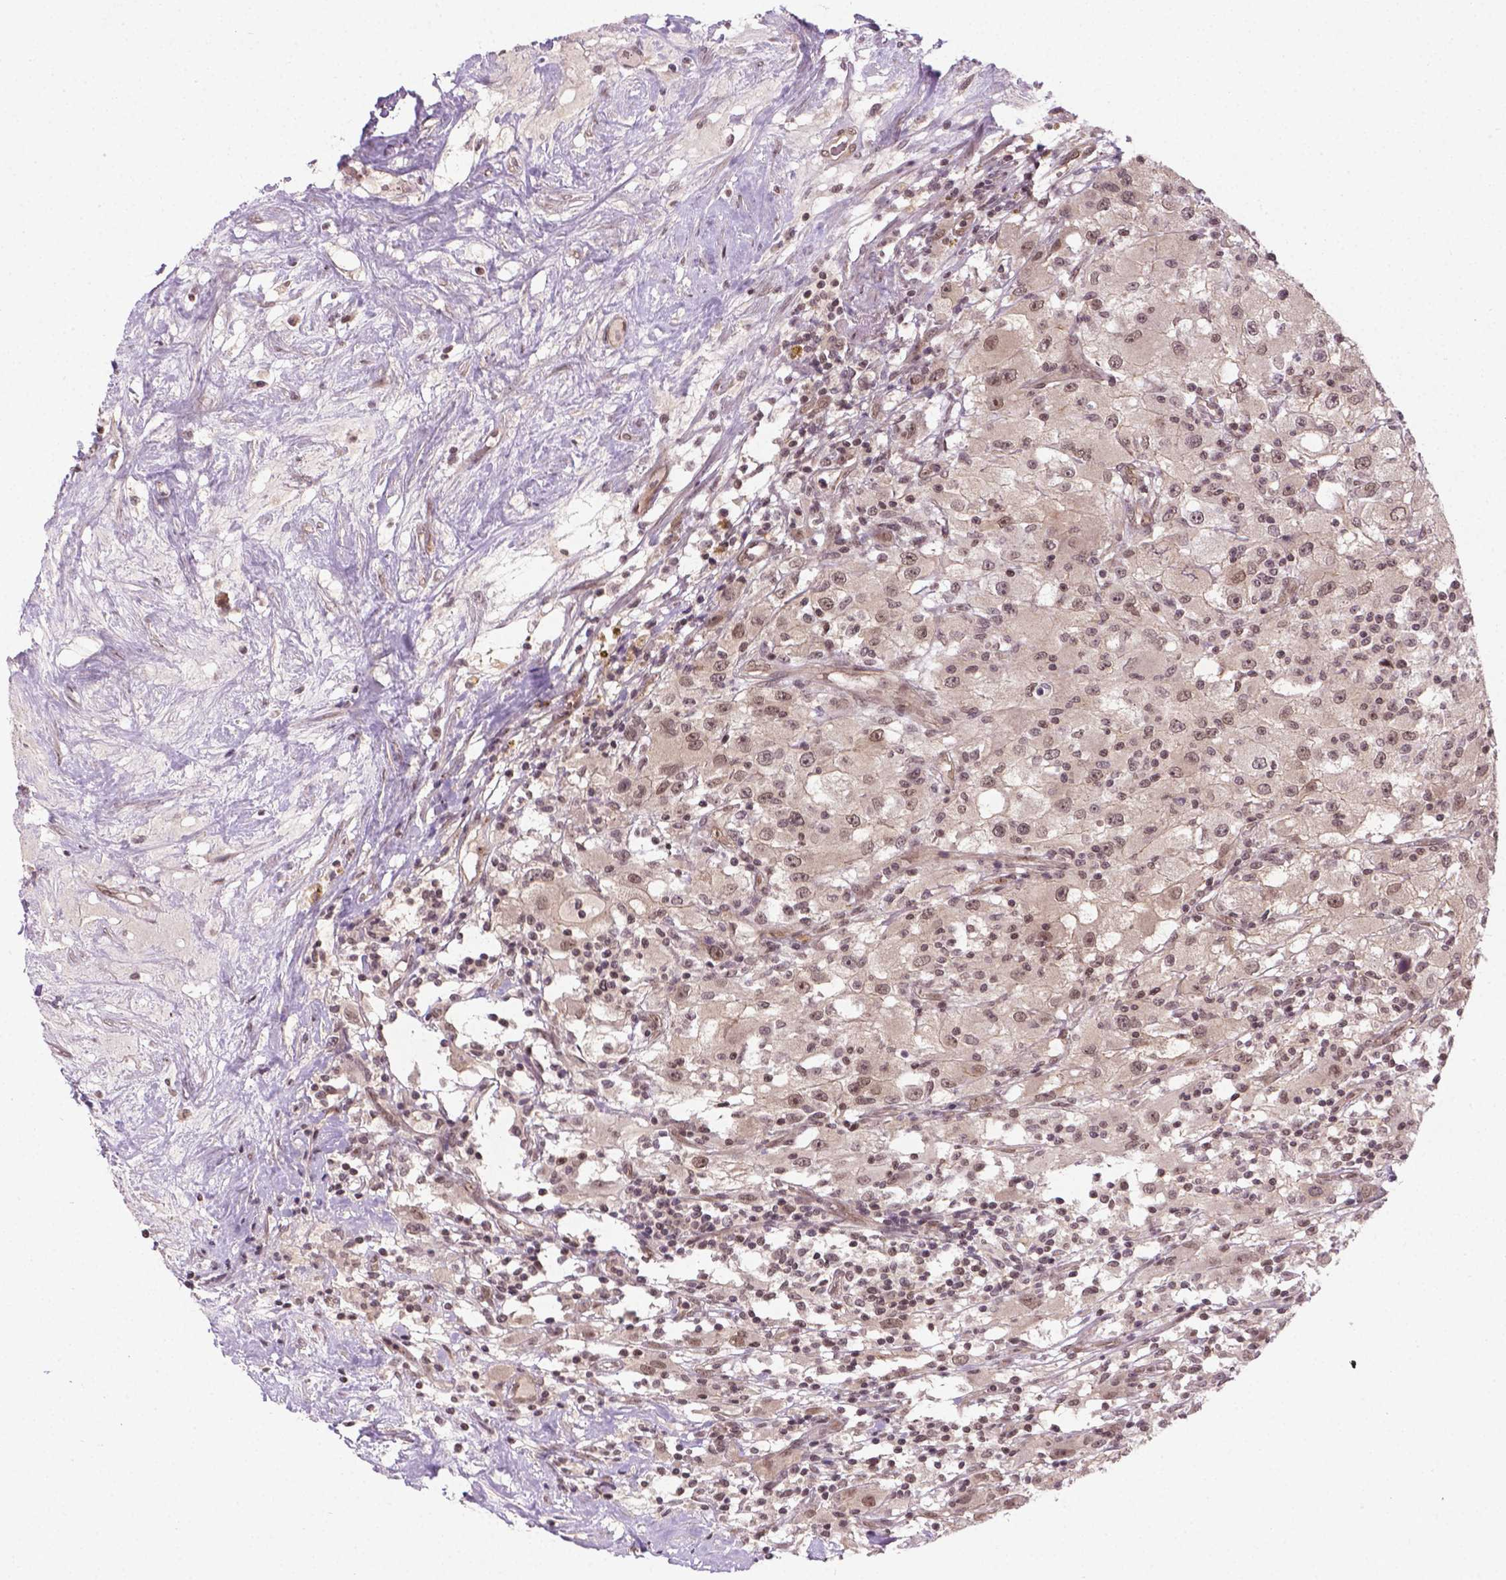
{"staining": {"intensity": "moderate", "quantity": ">75%", "location": "nuclear"}, "tissue": "renal cancer", "cell_type": "Tumor cells", "image_type": "cancer", "snomed": [{"axis": "morphology", "description": "Adenocarcinoma, NOS"}, {"axis": "topography", "description": "Kidney"}], "caption": "Renal adenocarcinoma was stained to show a protein in brown. There is medium levels of moderate nuclear expression in approximately >75% of tumor cells.", "gene": "ANKRD54", "patient": {"sex": "female", "age": 67}}